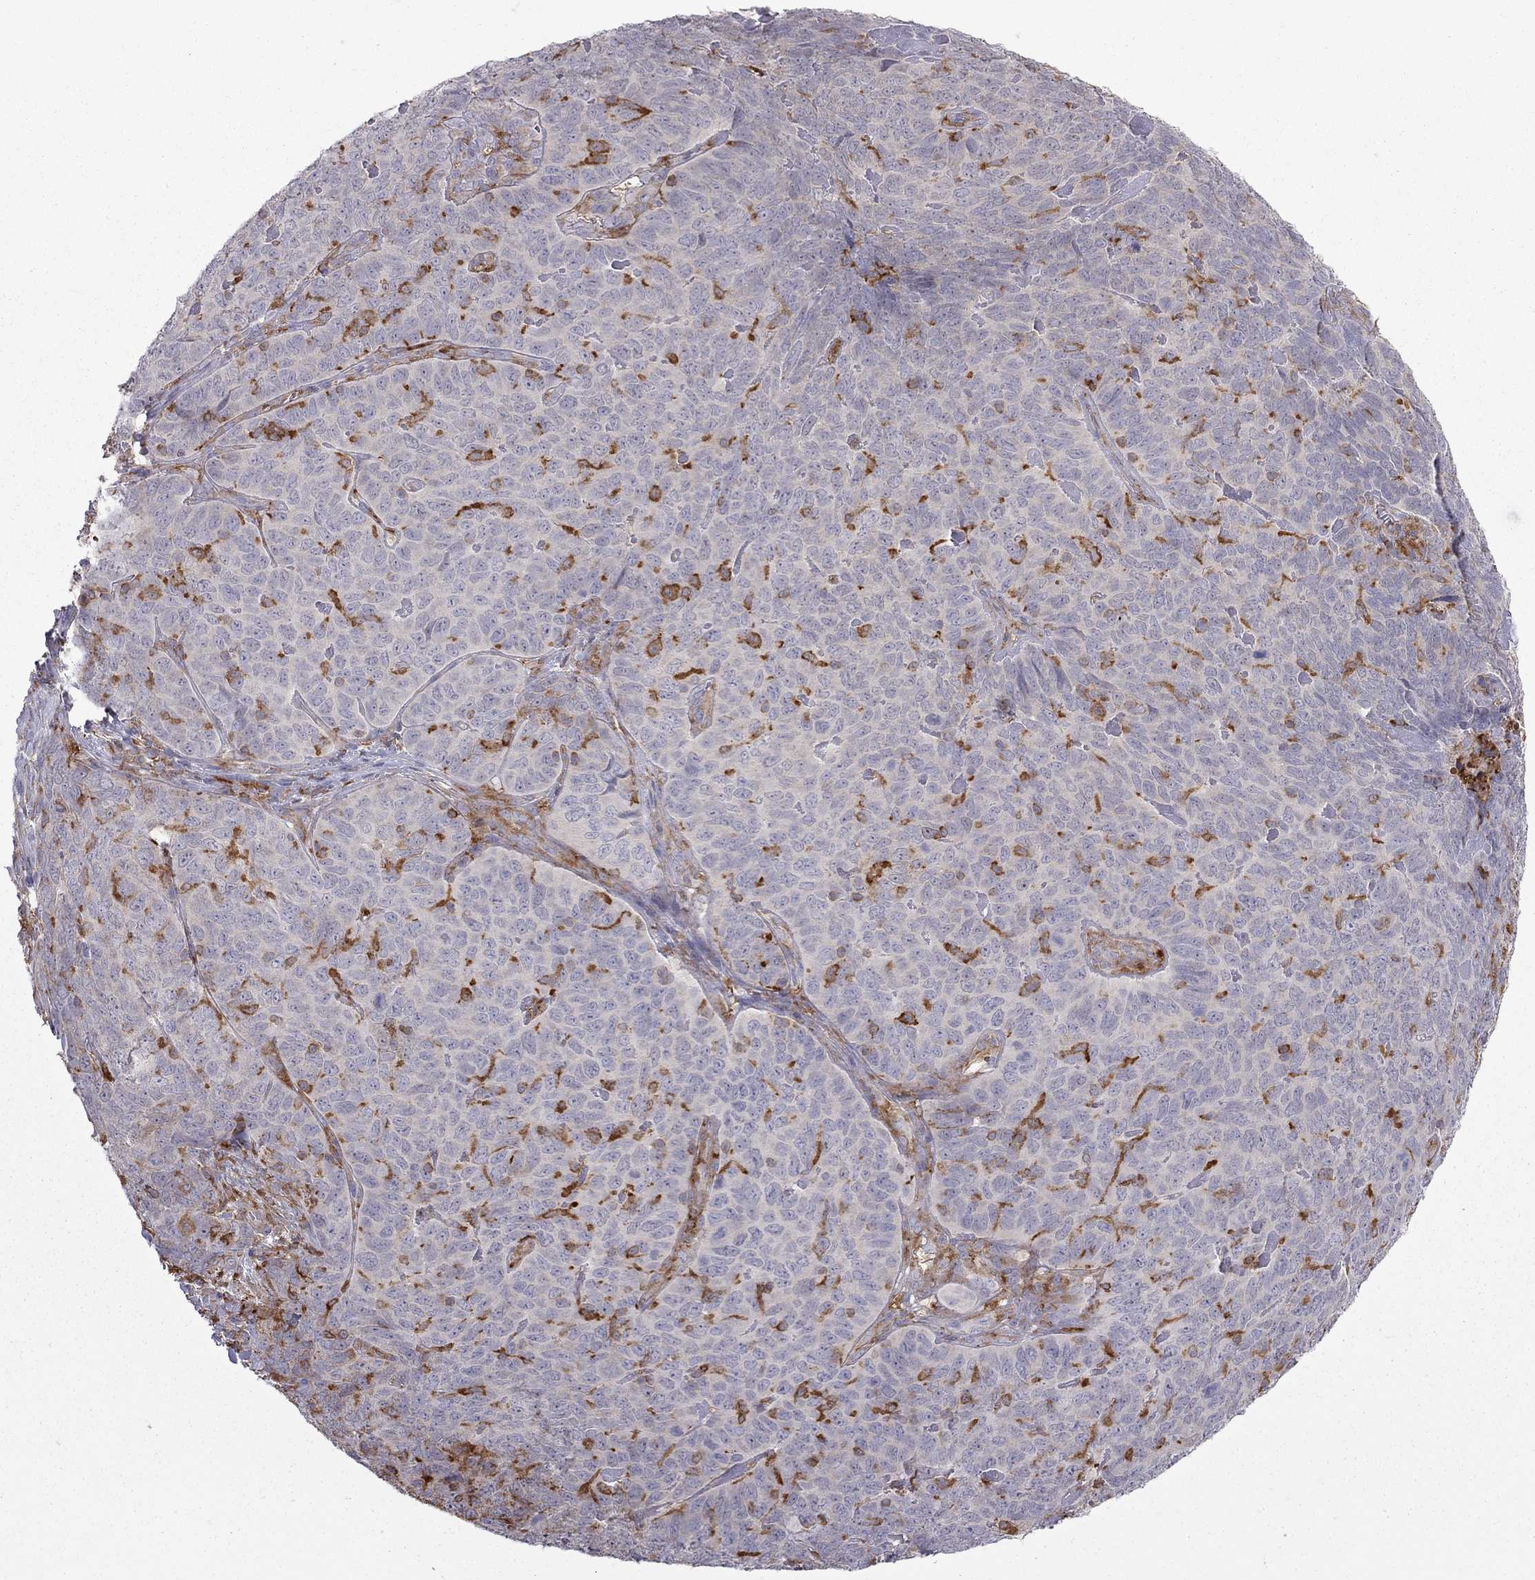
{"staining": {"intensity": "strong", "quantity": "<25%", "location": "cytoplasmic/membranous"}, "tissue": "skin cancer", "cell_type": "Tumor cells", "image_type": "cancer", "snomed": [{"axis": "morphology", "description": "Squamous cell carcinoma, NOS"}, {"axis": "topography", "description": "Skin"}, {"axis": "topography", "description": "Anal"}], "caption": "DAB immunohistochemical staining of skin squamous cell carcinoma shows strong cytoplasmic/membranous protein staining in about <25% of tumor cells.", "gene": "EIF4E3", "patient": {"sex": "female", "age": 51}}